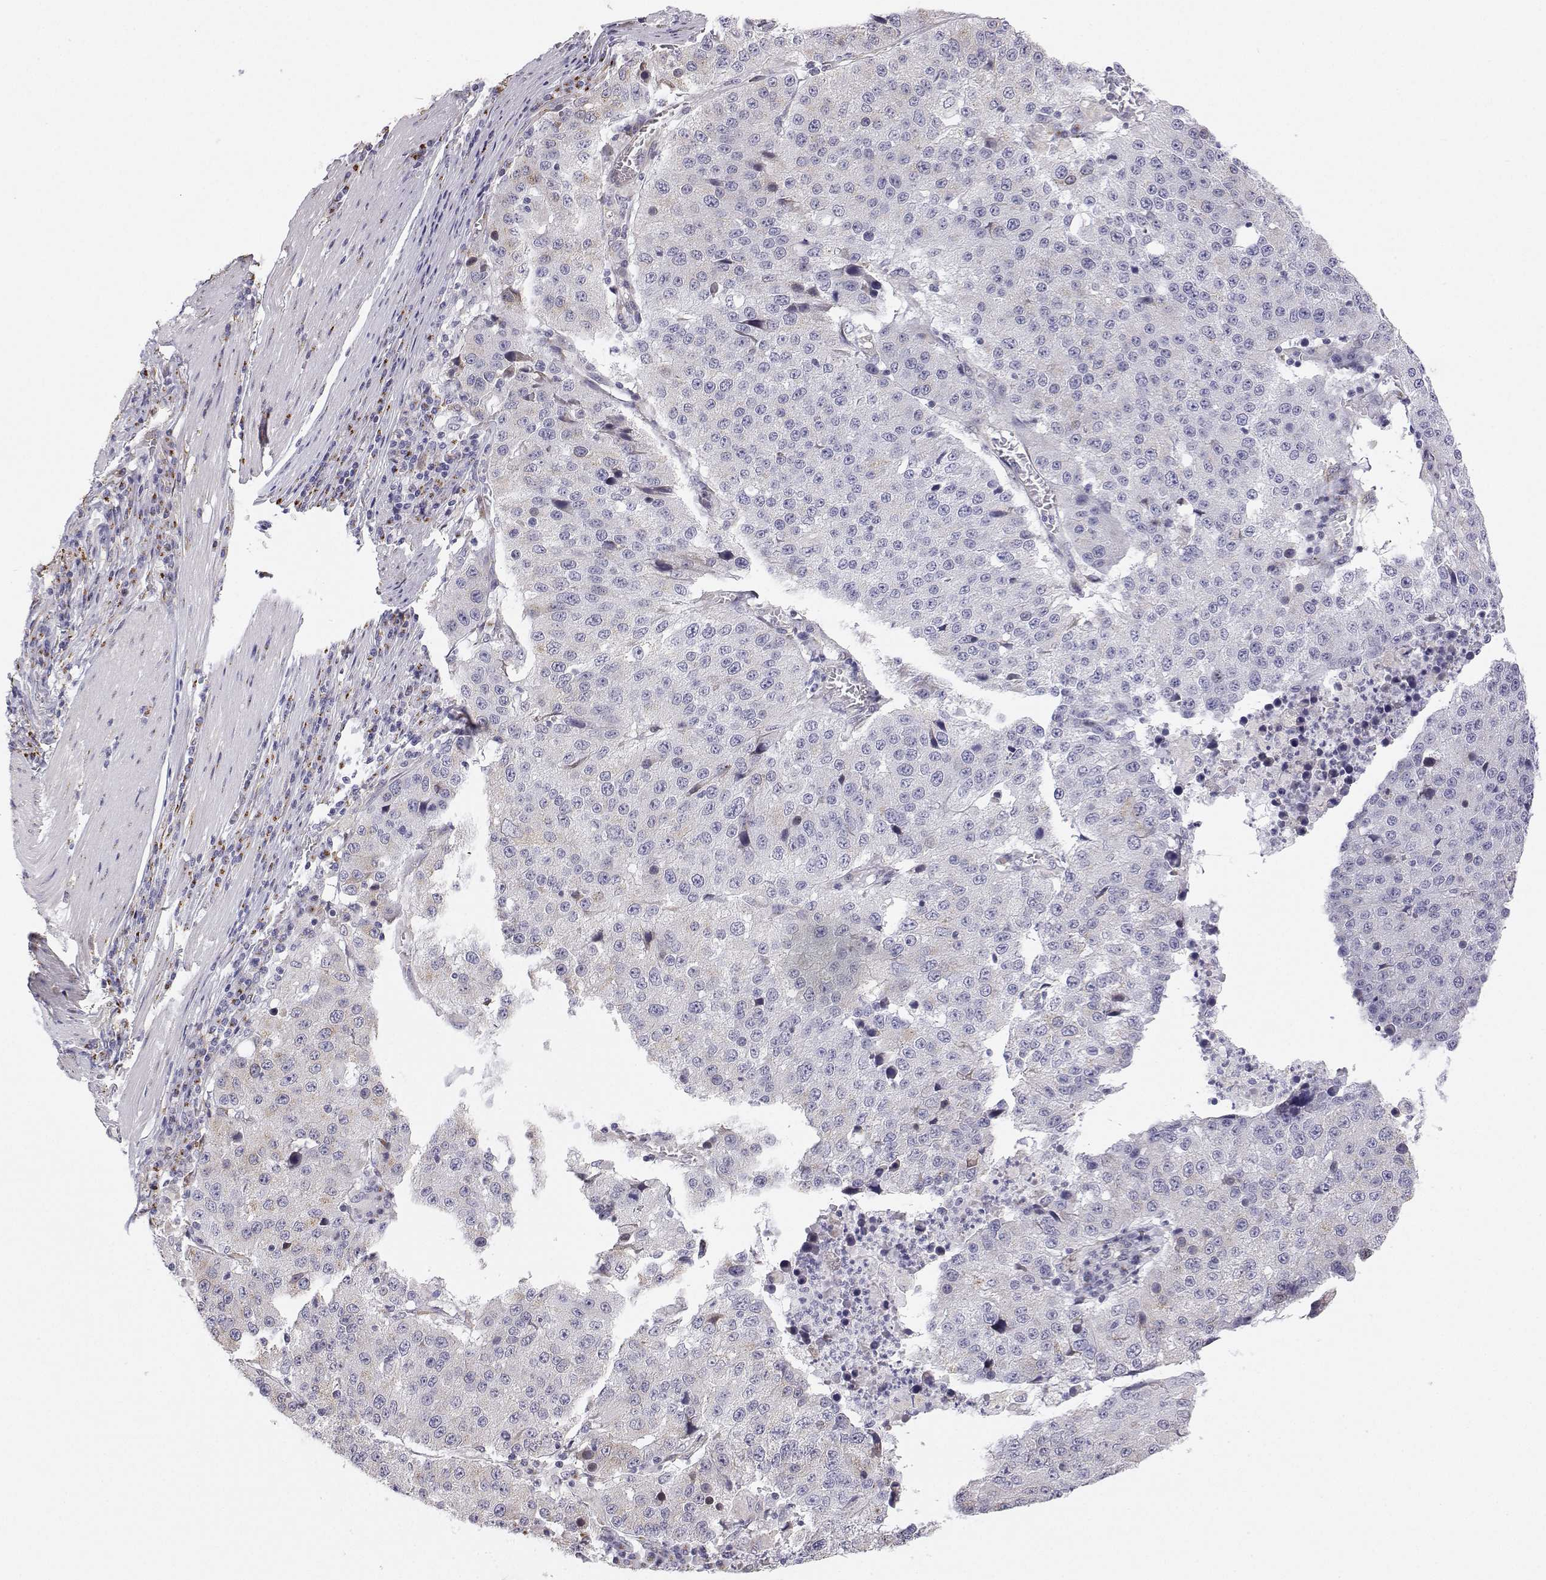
{"staining": {"intensity": "negative", "quantity": "none", "location": "none"}, "tissue": "stomach cancer", "cell_type": "Tumor cells", "image_type": "cancer", "snomed": [{"axis": "morphology", "description": "Adenocarcinoma, NOS"}, {"axis": "topography", "description": "Stomach"}], "caption": "Protein analysis of stomach cancer (adenocarcinoma) shows no significant positivity in tumor cells.", "gene": "STARD13", "patient": {"sex": "male", "age": 71}}